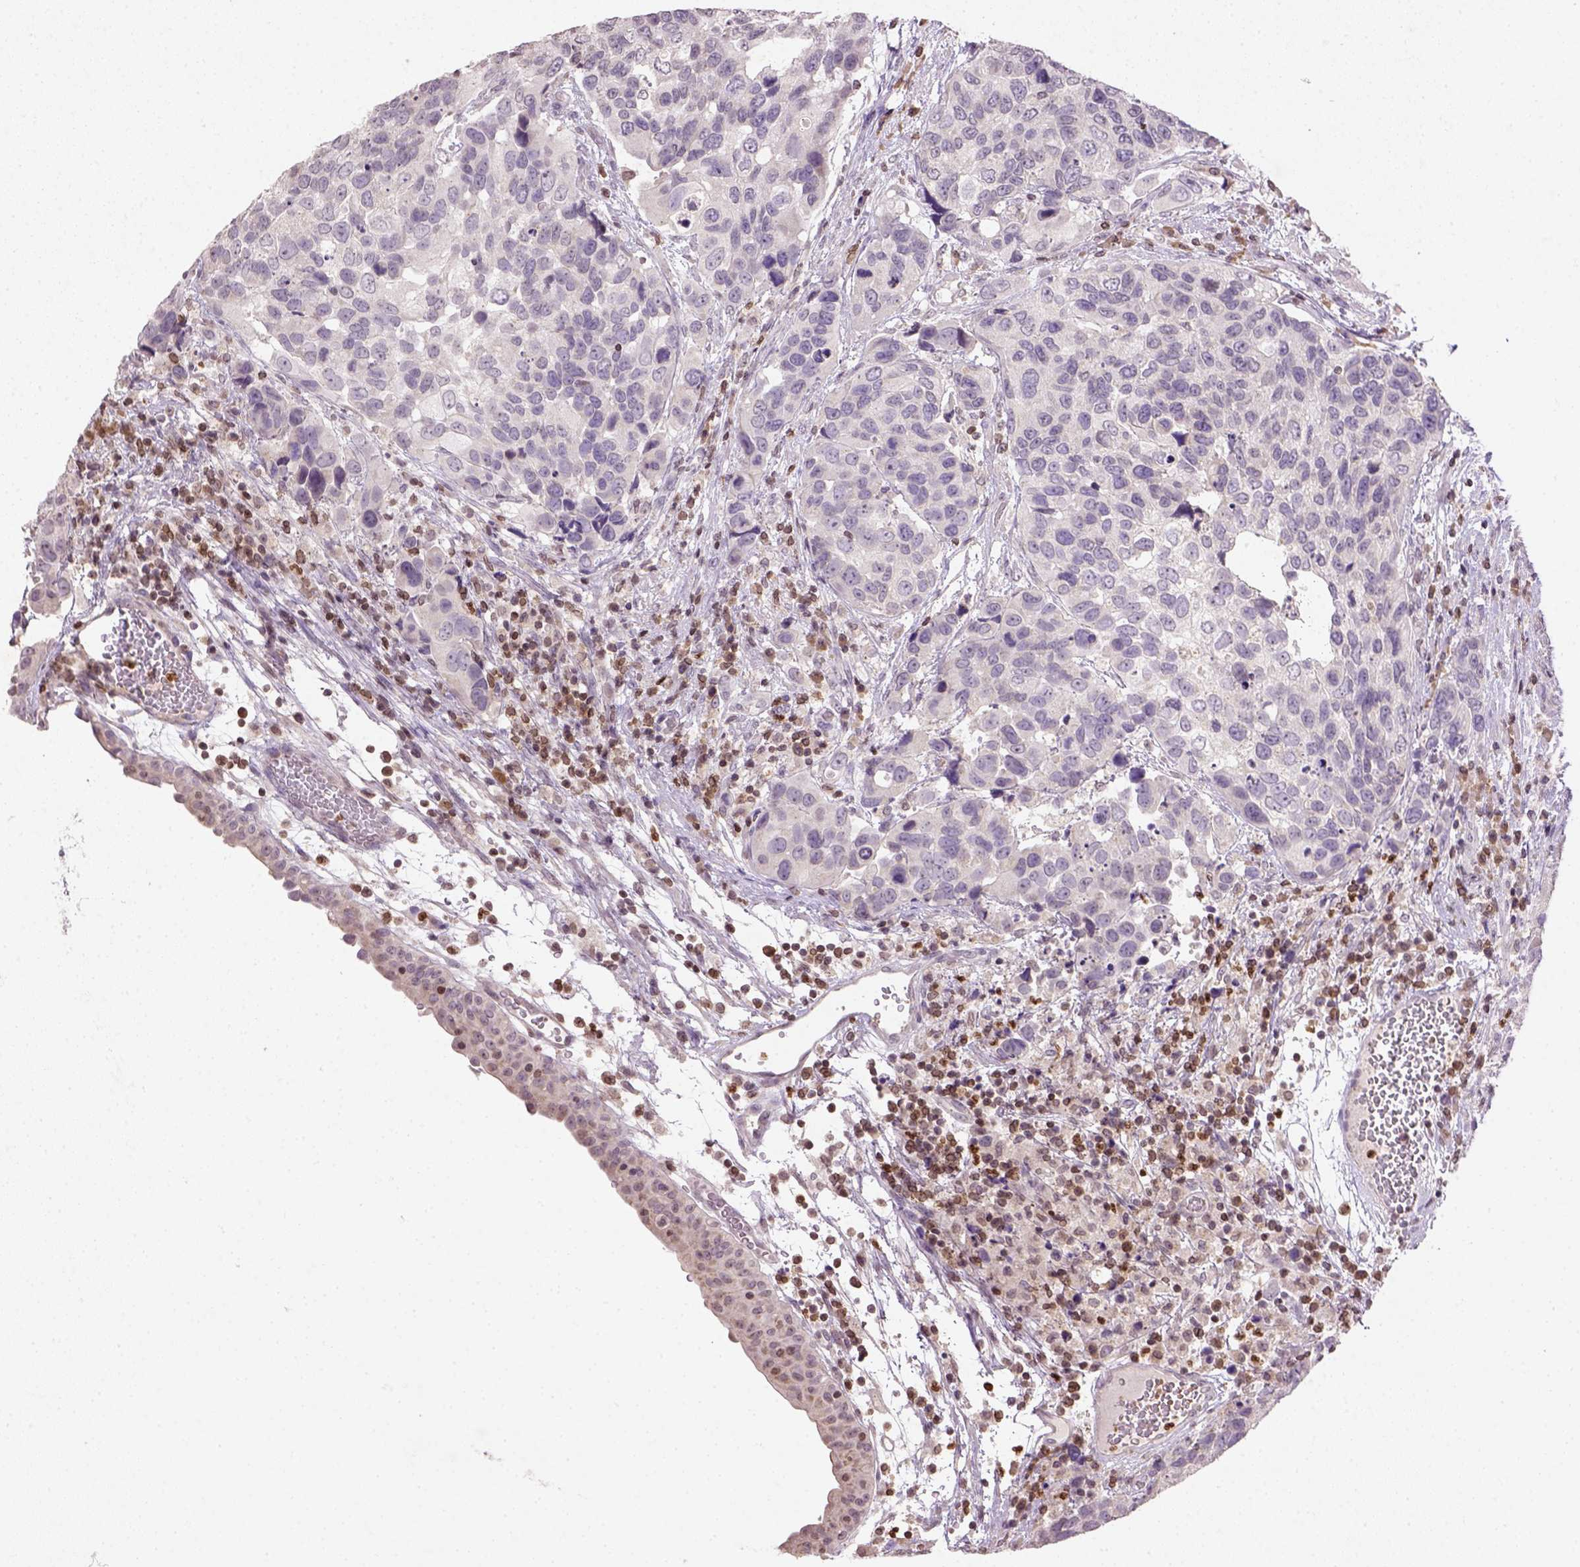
{"staining": {"intensity": "negative", "quantity": "none", "location": "none"}, "tissue": "urothelial cancer", "cell_type": "Tumor cells", "image_type": "cancer", "snomed": [{"axis": "morphology", "description": "Urothelial carcinoma, High grade"}, {"axis": "topography", "description": "Urinary bladder"}], "caption": "Human urothelial cancer stained for a protein using IHC shows no staining in tumor cells.", "gene": "NUDT3", "patient": {"sex": "male", "age": 60}}